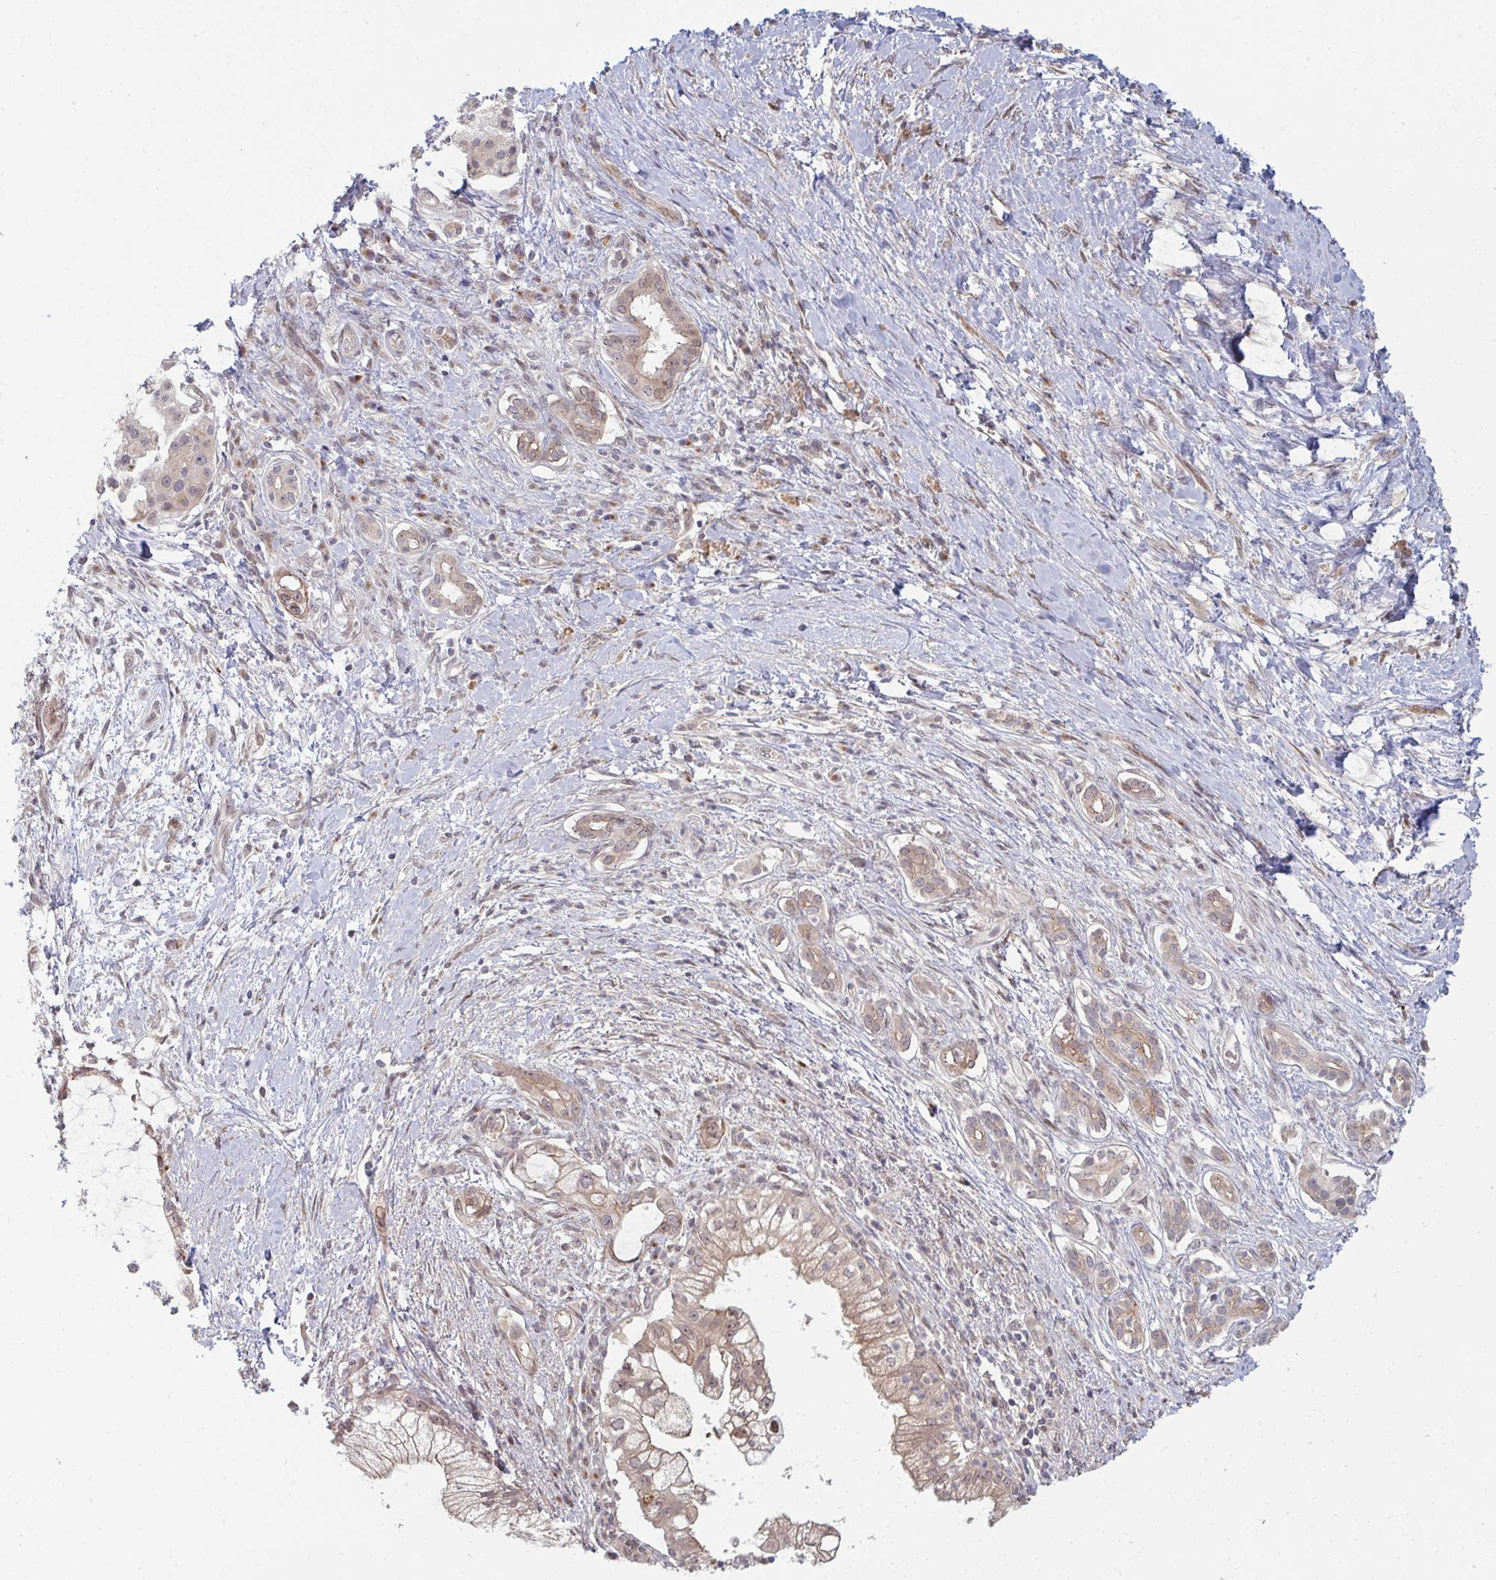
{"staining": {"intensity": "weak", "quantity": ">75%", "location": "cytoplasmic/membranous,nuclear"}, "tissue": "pancreatic cancer", "cell_type": "Tumor cells", "image_type": "cancer", "snomed": [{"axis": "morphology", "description": "Adenocarcinoma, NOS"}, {"axis": "topography", "description": "Pancreas"}], "caption": "Pancreatic cancer (adenocarcinoma) stained with a brown dye displays weak cytoplasmic/membranous and nuclear positive staining in about >75% of tumor cells.", "gene": "ZNF285", "patient": {"sex": "male", "age": 70}}